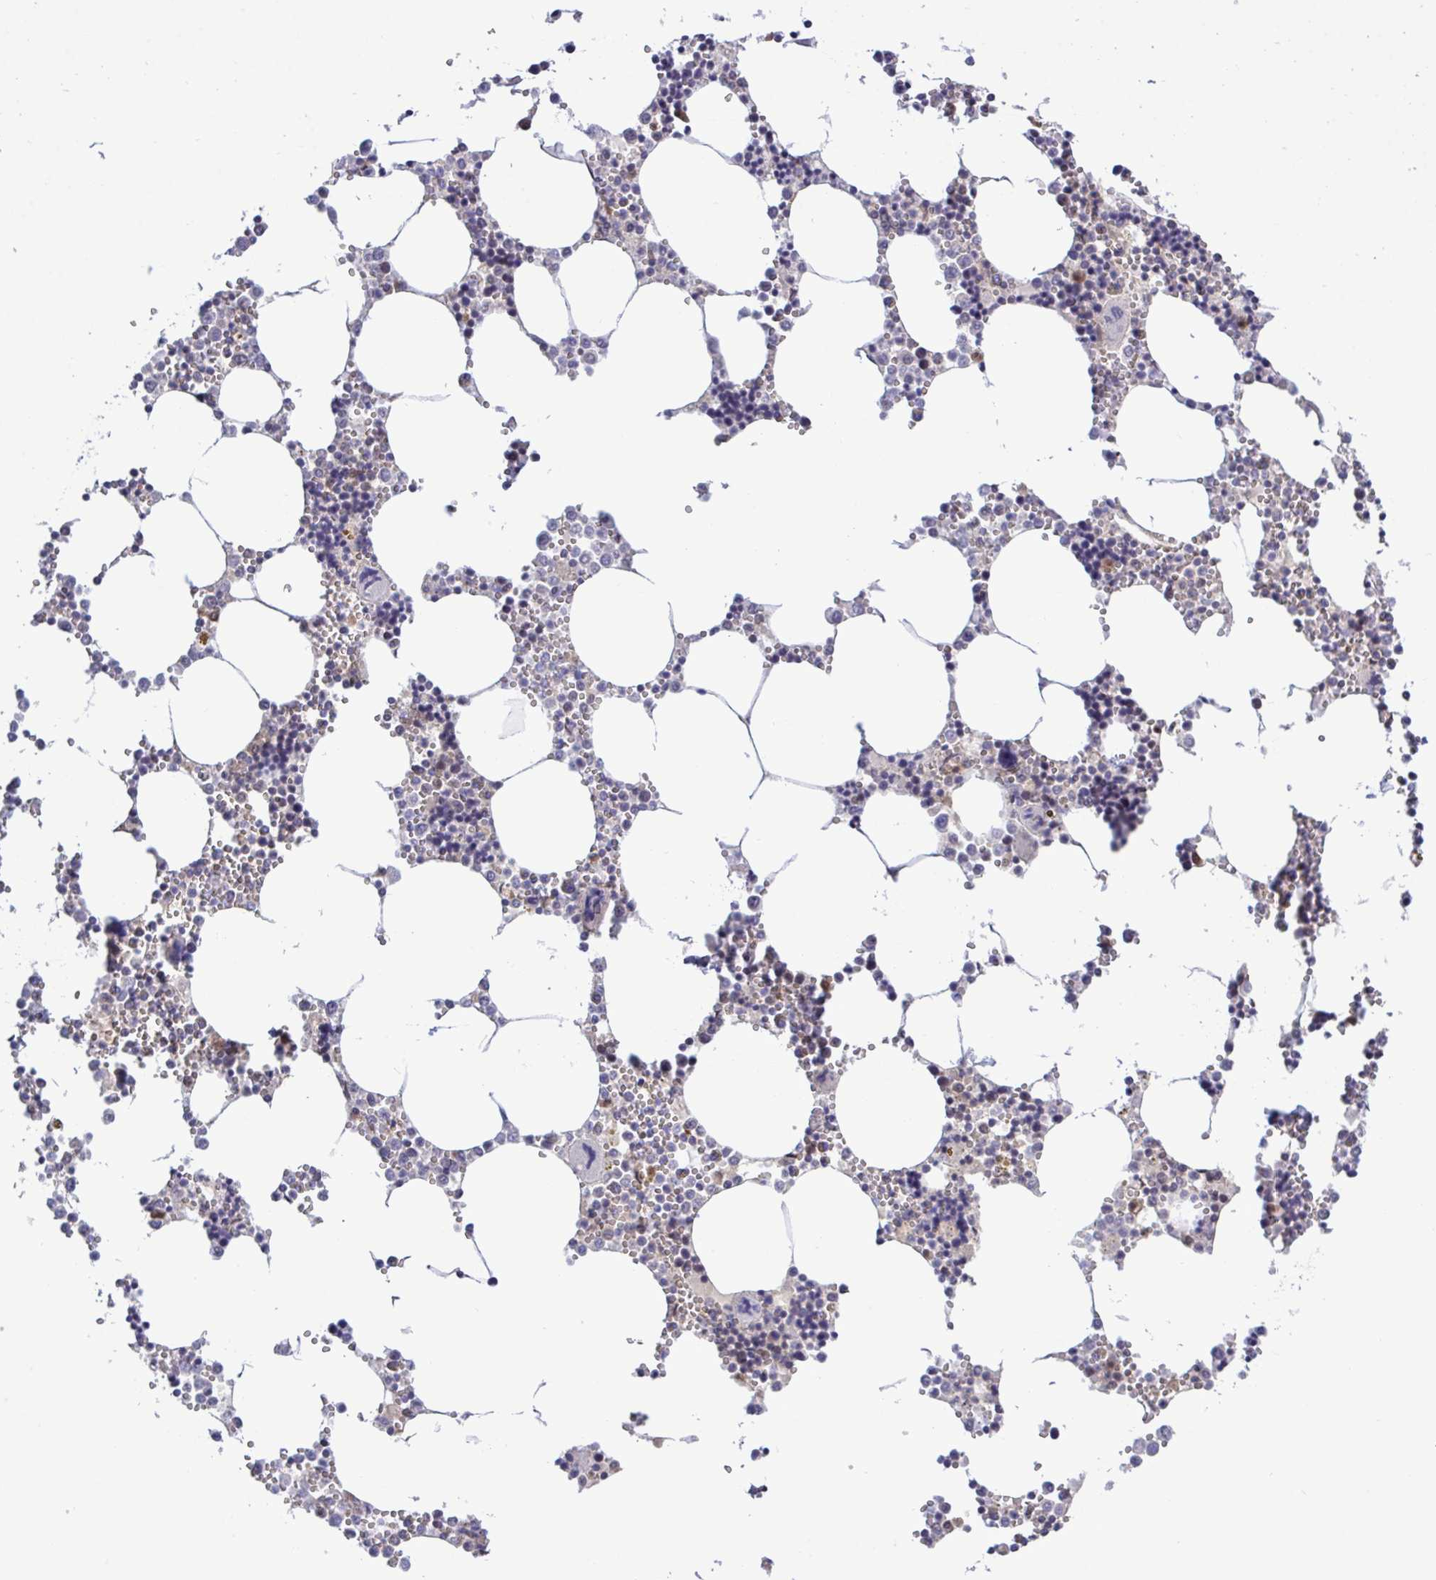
{"staining": {"intensity": "moderate", "quantity": "<25%", "location": "nuclear"}, "tissue": "bone marrow", "cell_type": "Hematopoietic cells", "image_type": "normal", "snomed": [{"axis": "morphology", "description": "Normal tissue, NOS"}, {"axis": "topography", "description": "Bone marrow"}], "caption": "Protein expression analysis of benign human bone marrow reveals moderate nuclear positivity in about <25% of hematopoietic cells.", "gene": "ZNF444", "patient": {"sex": "male", "age": 54}}